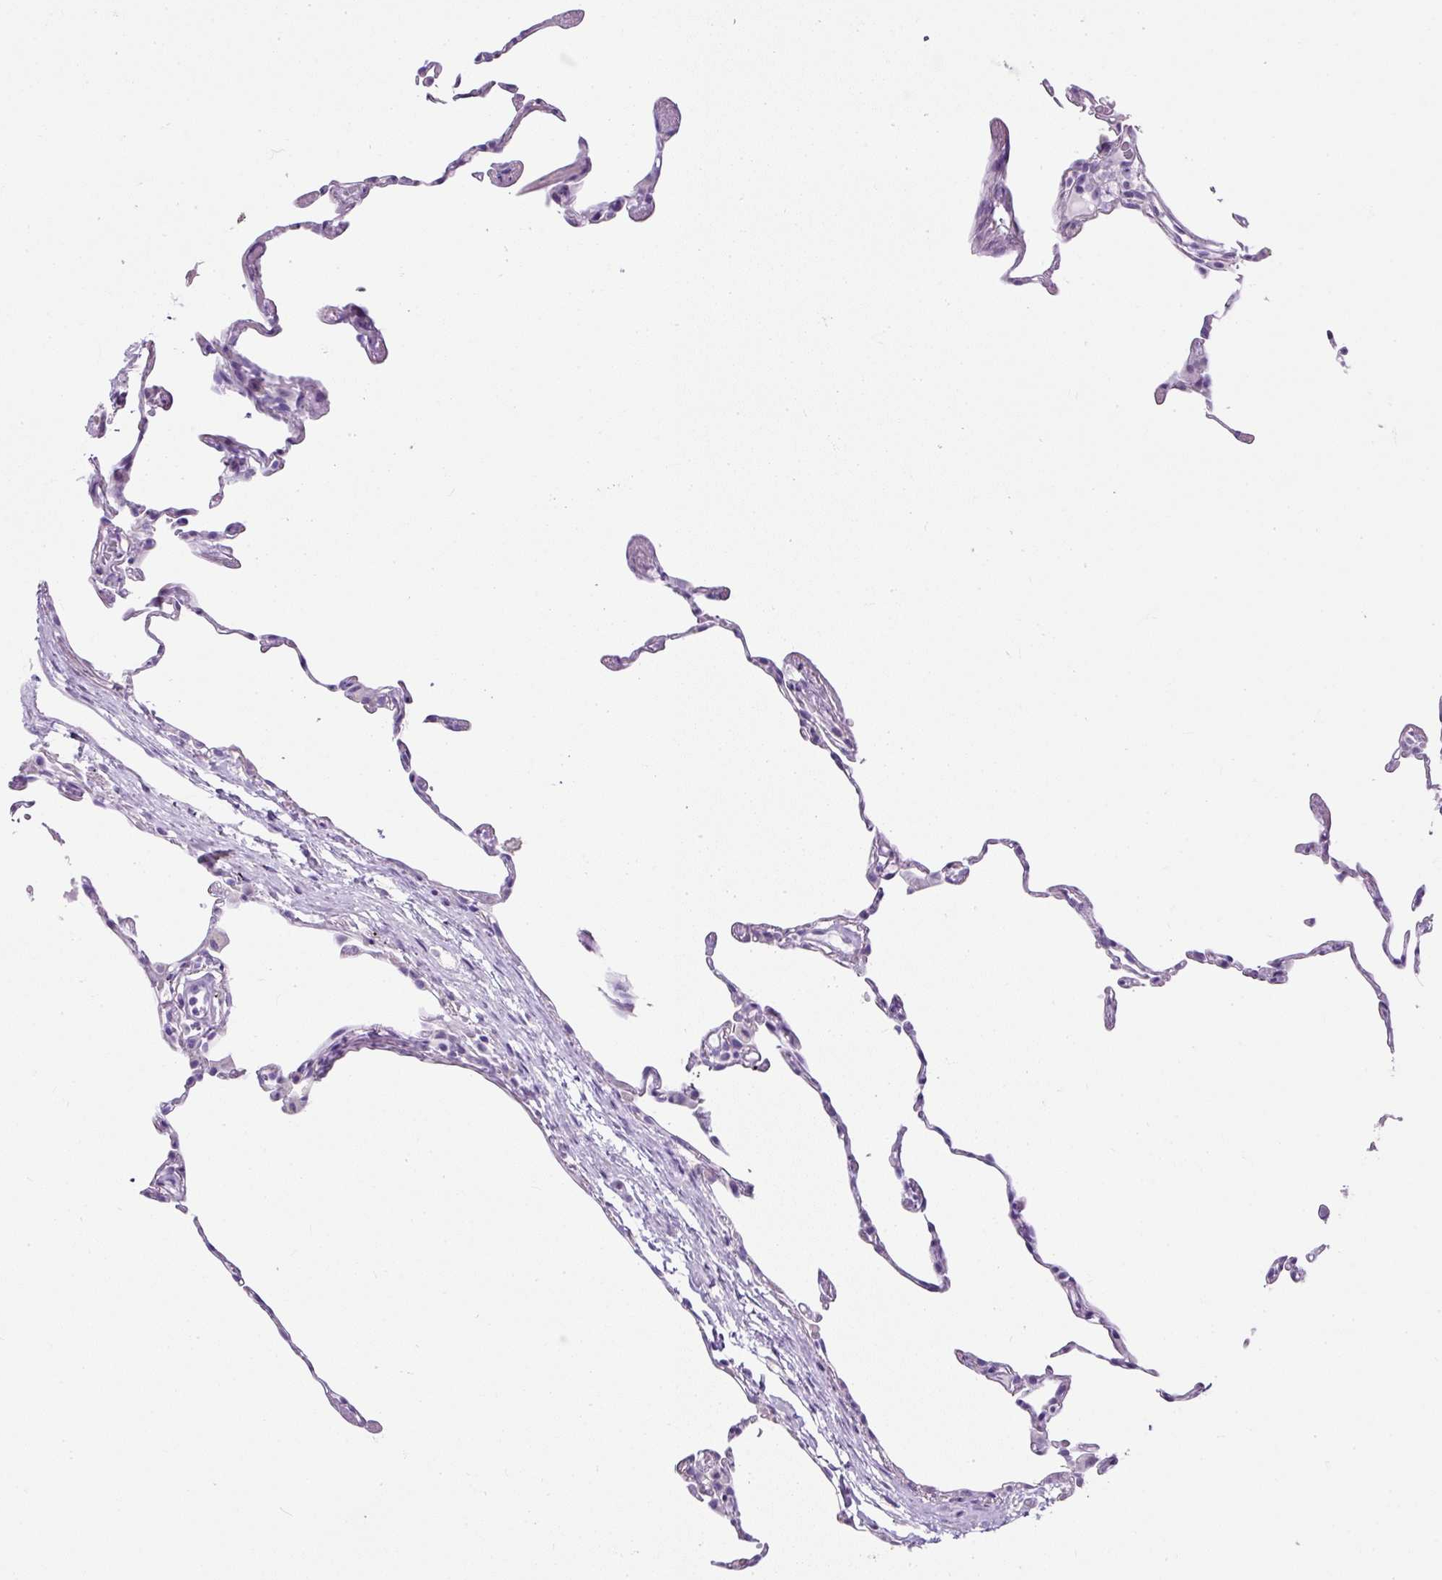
{"staining": {"intensity": "negative", "quantity": "none", "location": "none"}, "tissue": "lung", "cell_type": "Alveolar cells", "image_type": "normal", "snomed": [{"axis": "morphology", "description": "Normal tissue, NOS"}, {"axis": "topography", "description": "Lung"}], "caption": "Alveolar cells show no significant staining in normal lung. (IHC, brightfield microscopy, high magnification).", "gene": "C2CD4C", "patient": {"sex": "female", "age": 57}}